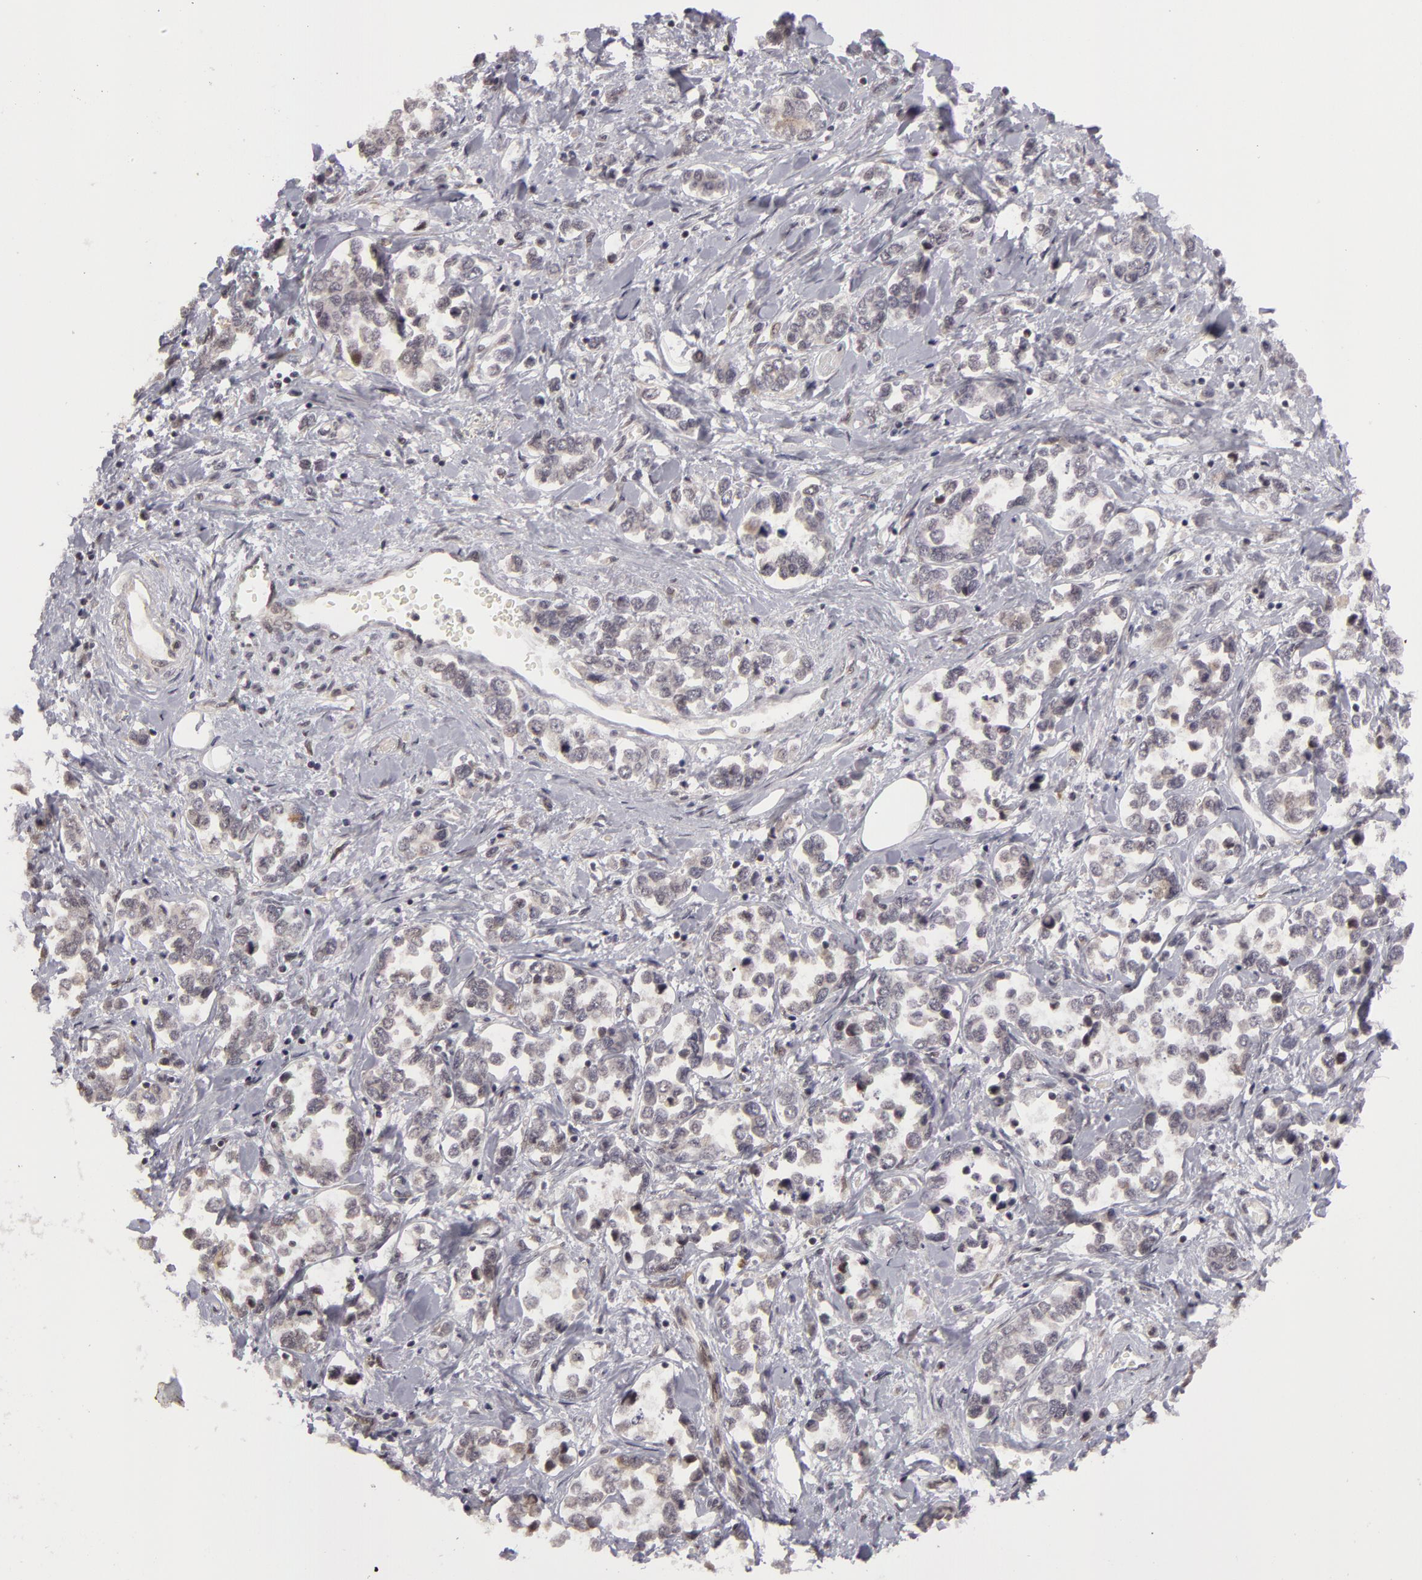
{"staining": {"intensity": "weak", "quantity": "<25%", "location": "nuclear"}, "tissue": "stomach cancer", "cell_type": "Tumor cells", "image_type": "cancer", "snomed": [{"axis": "morphology", "description": "Adenocarcinoma, NOS"}, {"axis": "topography", "description": "Stomach, upper"}], "caption": "Human stomach cancer (adenocarcinoma) stained for a protein using IHC shows no positivity in tumor cells.", "gene": "ZNF133", "patient": {"sex": "male", "age": 76}}